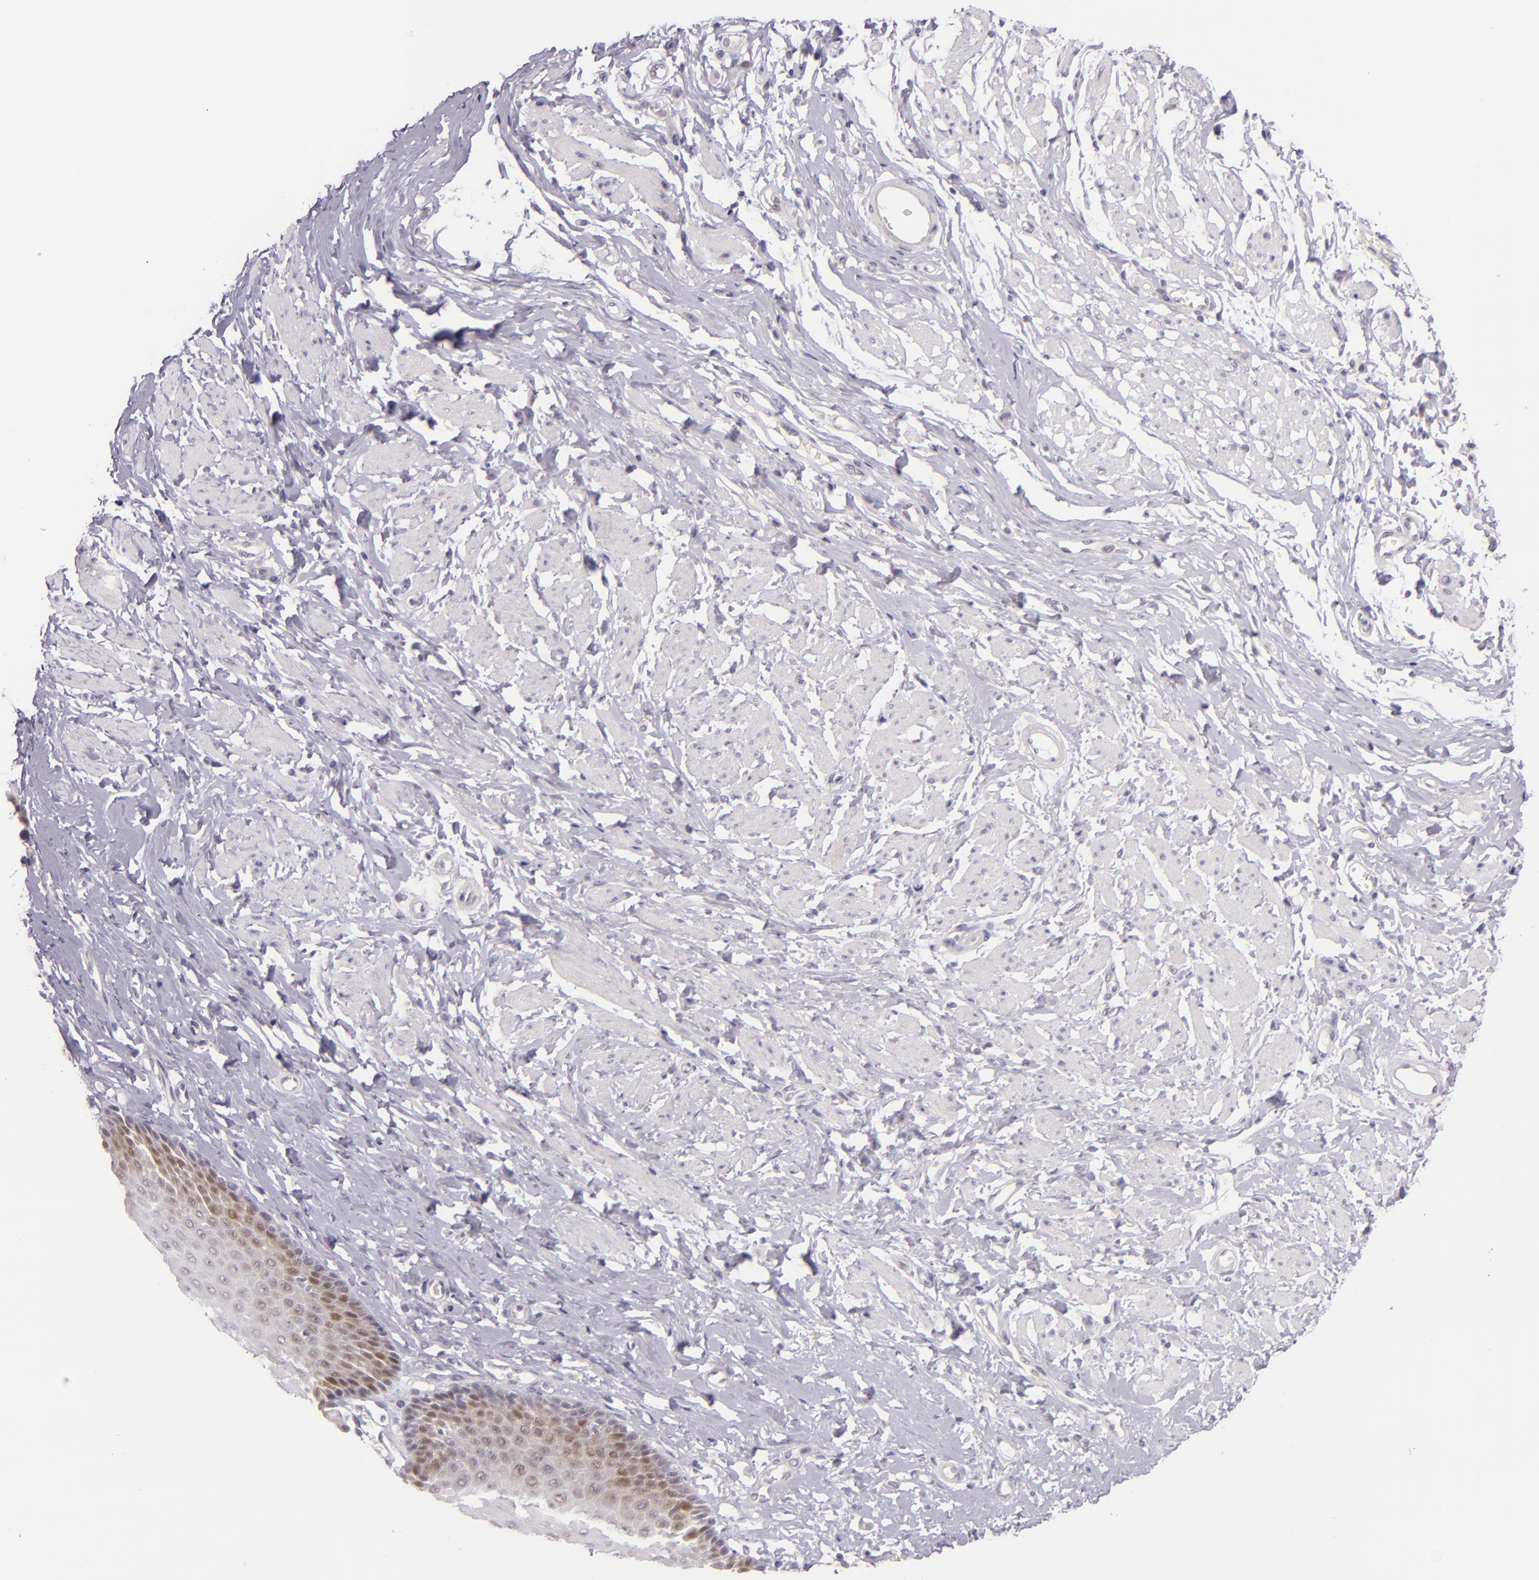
{"staining": {"intensity": "moderate", "quantity": "25%-75%", "location": "cytoplasmic/membranous,nuclear"}, "tissue": "esophagus", "cell_type": "Squamous epithelial cells", "image_type": "normal", "snomed": [{"axis": "morphology", "description": "Normal tissue, NOS"}, {"axis": "topography", "description": "Esophagus"}], "caption": "Immunohistochemistry (IHC) histopathology image of normal esophagus stained for a protein (brown), which shows medium levels of moderate cytoplasmic/membranous,nuclear expression in about 25%-75% of squamous epithelial cells.", "gene": "CSE1L", "patient": {"sex": "male", "age": 70}}